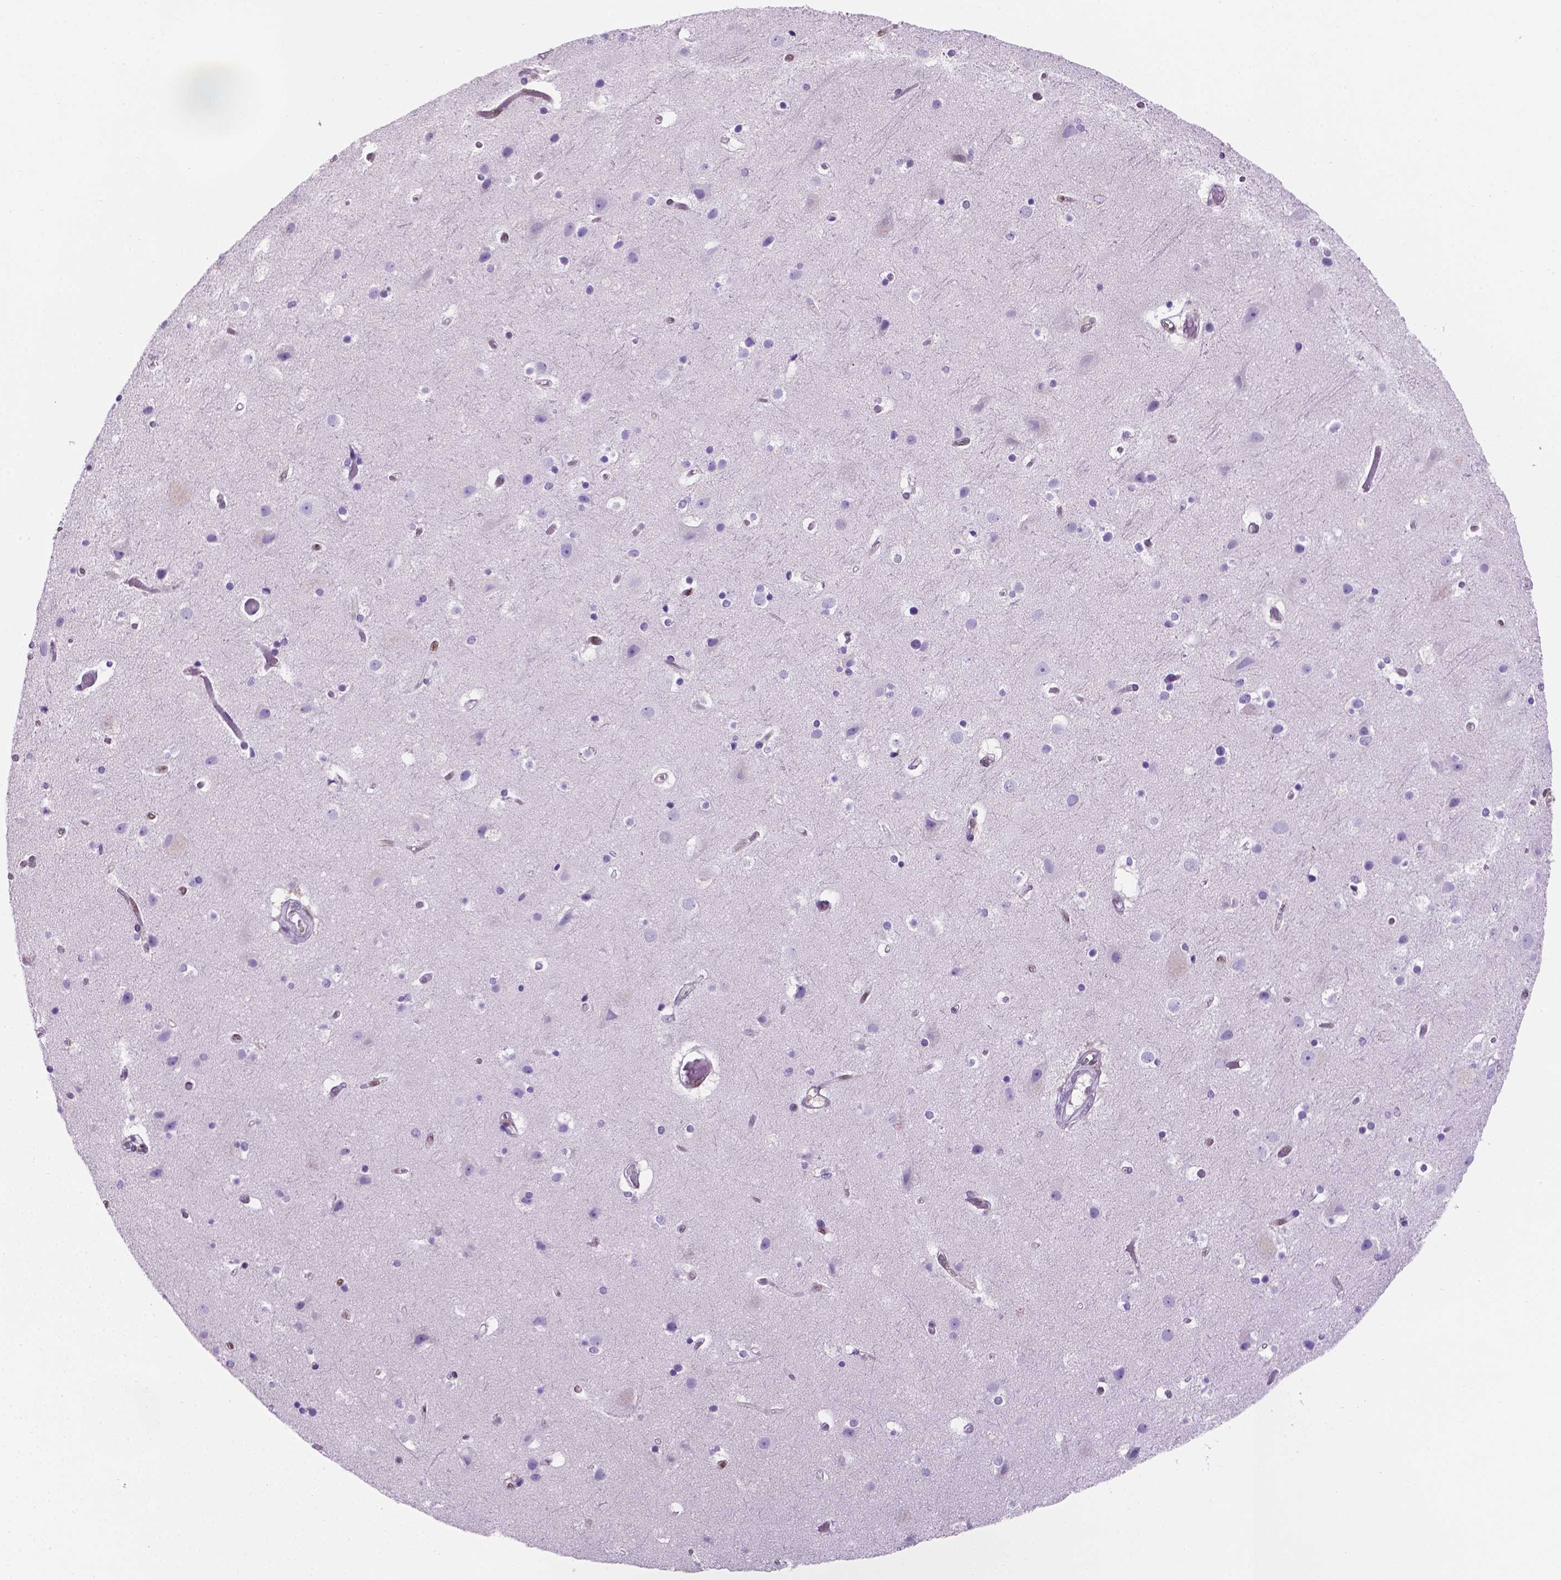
{"staining": {"intensity": "weak", "quantity": "<25%", "location": "cytoplasmic/membranous,nuclear"}, "tissue": "cerebral cortex", "cell_type": "Endothelial cells", "image_type": "normal", "snomed": [{"axis": "morphology", "description": "Normal tissue, NOS"}, {"axis": "topography", "description": "Cerebral cortex"}], "caption": "Protein analysis of benign cerebral cortex displays no significant expression in endothelial cells.", "gene": "TMEM210", "patient": {"sex": "female", "age": 52}}